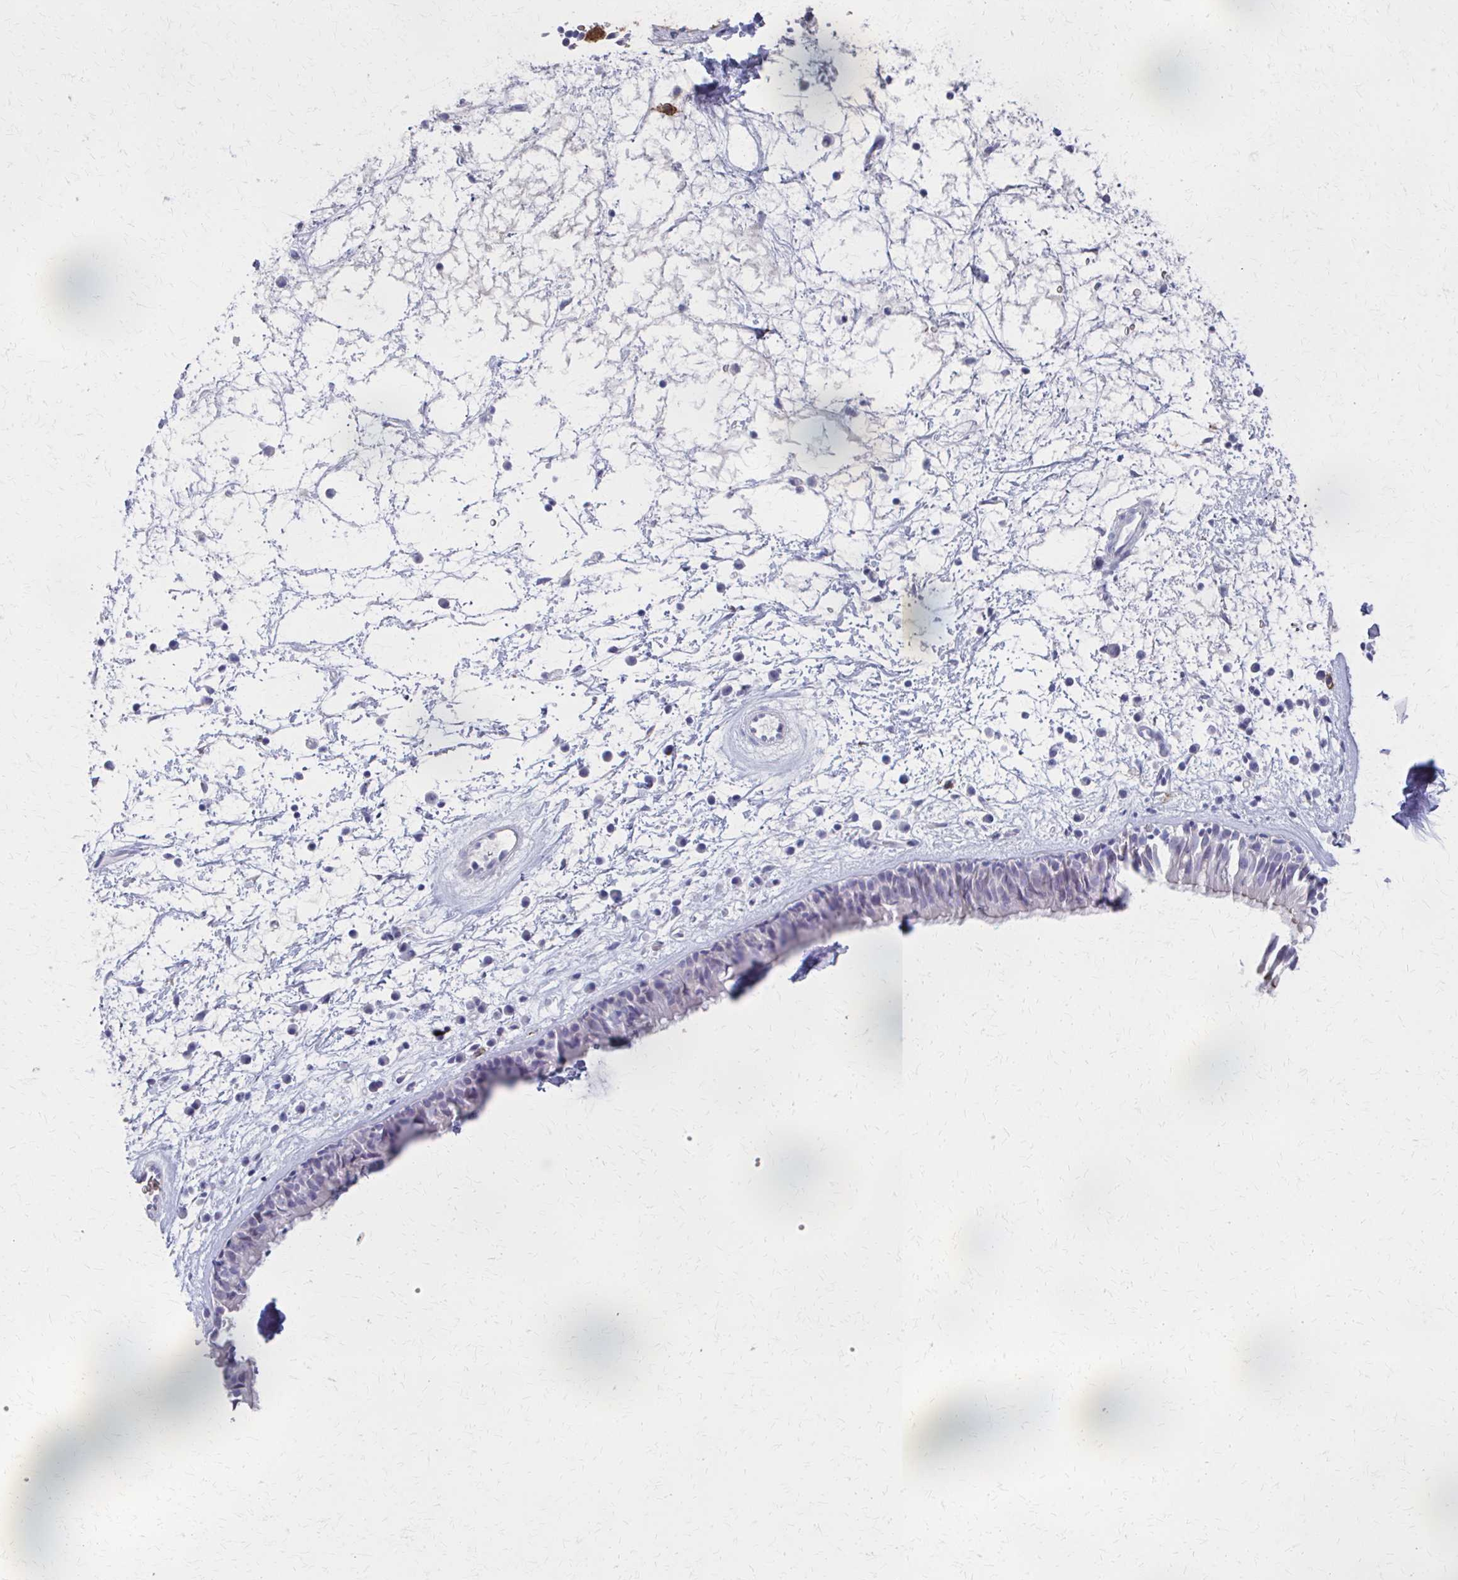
{"staining": {"intensity": "negative", "quantity": "none", "location": "none"}, "tissue": "nasopharynx", "cell_type": "Respiratory epithelial cells", "image_type": "normal", "snomed": [{"axis": "morphology", "description": "Normal tissue, NOS"}, {"axis": "topography", "description": "Nasopharynx"}], "caption": "The micrograph displays no significant staining in respiratory epithelial cells of nasopharynx. (DAB (3,3'-diaminobenzidine) immunohistochemistry (IHC) with hematoxylin counter stain).", "gene": "MS4A2", "patient": {"sex": "male", "age": 24}}